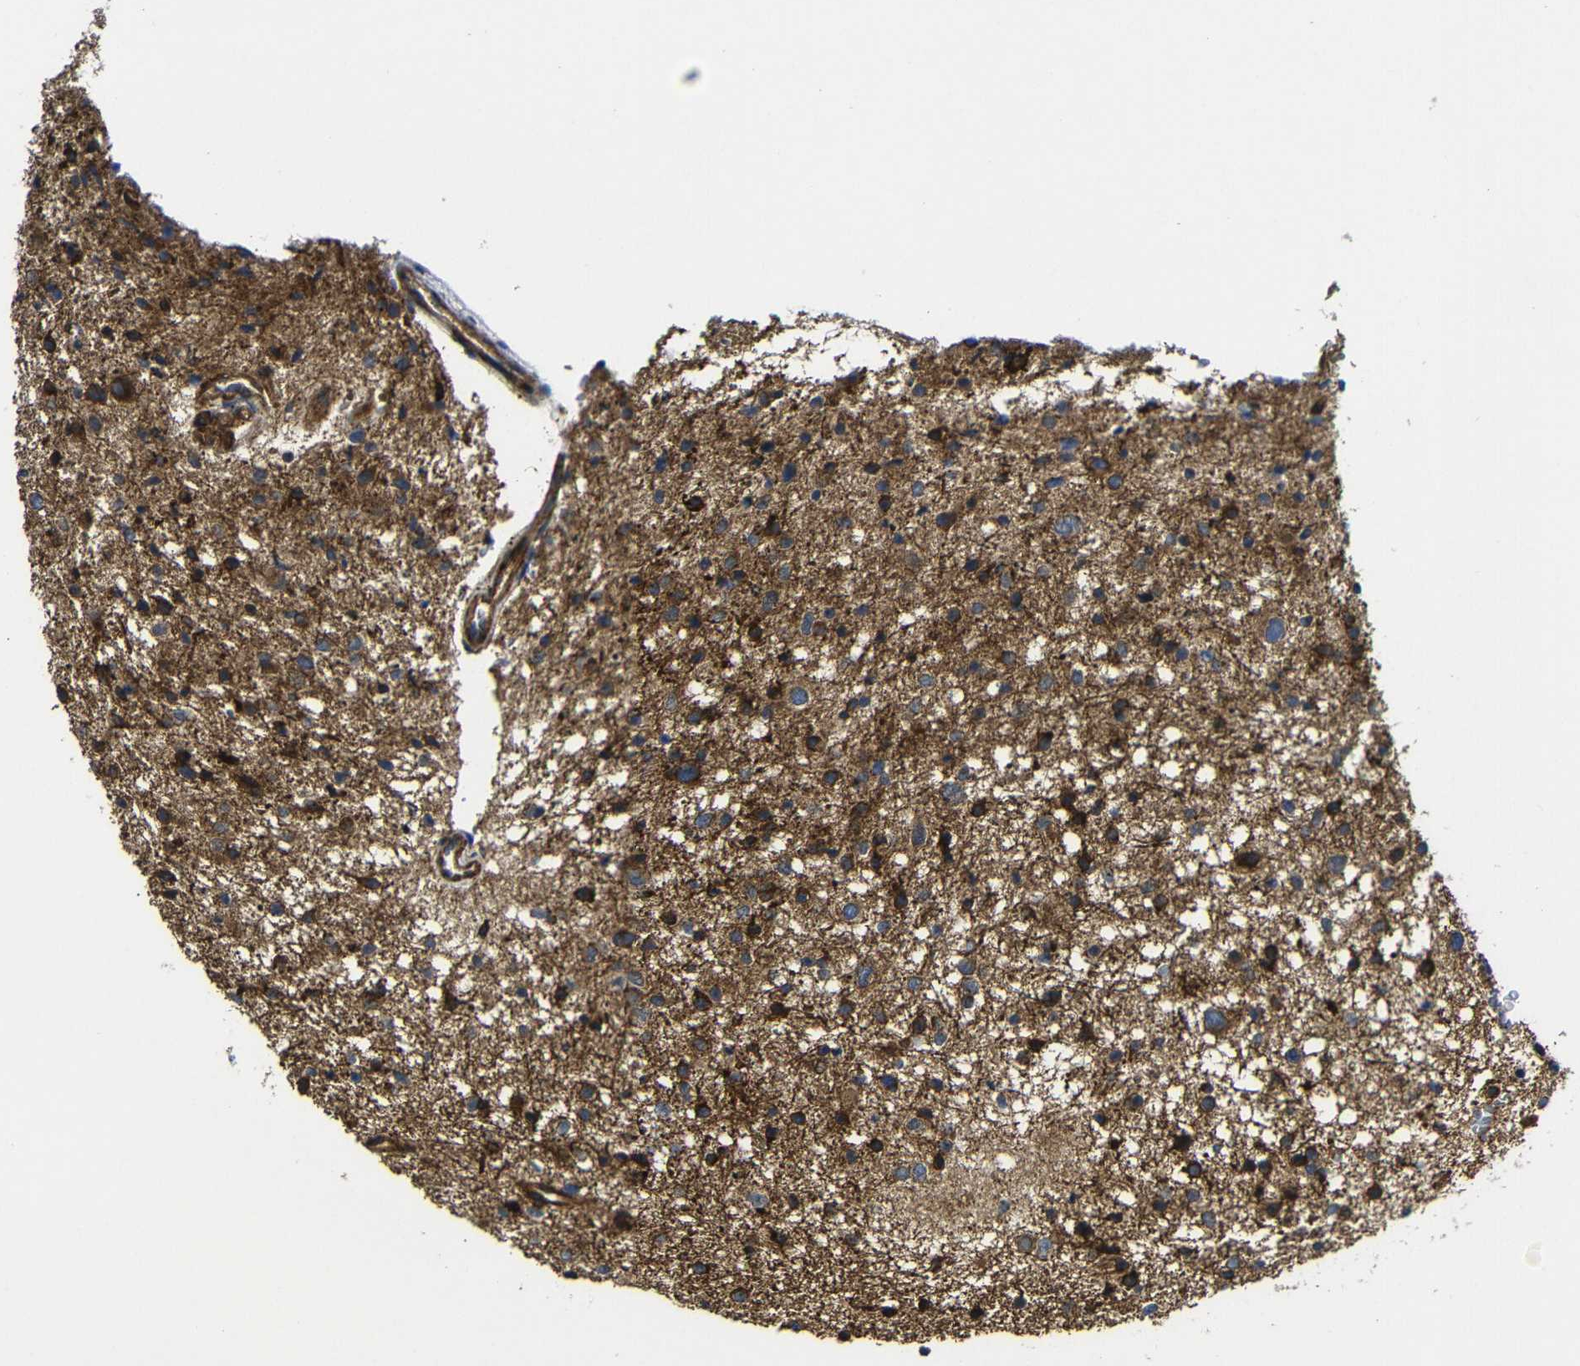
{"staining": {"intensity": "strong", "quantity": ">75%", "location": "cytoplasmic/membranous"}, "tissue": "glioma", "cell_type": "Tumor cells", "image_type": "cancer", "snomed": [{"axis": "morphology", "description": "Glioma, malignant, Low grade"}, {"axis": "topography", "description": "Brain"}], "caption": "Immunohistochemistry (IHC) photomicrograph of neoplastic tissue: glioma stained using immunohistochemistry (IHC) exhibits high levels of strong protein expression localized specifically in the cytoplasmic/membranous of tumor cells, appearing as a cytoplasmic/membranous brown color.", "gene": "PARP14", "patient": {"sex": "female", "age": 37}}